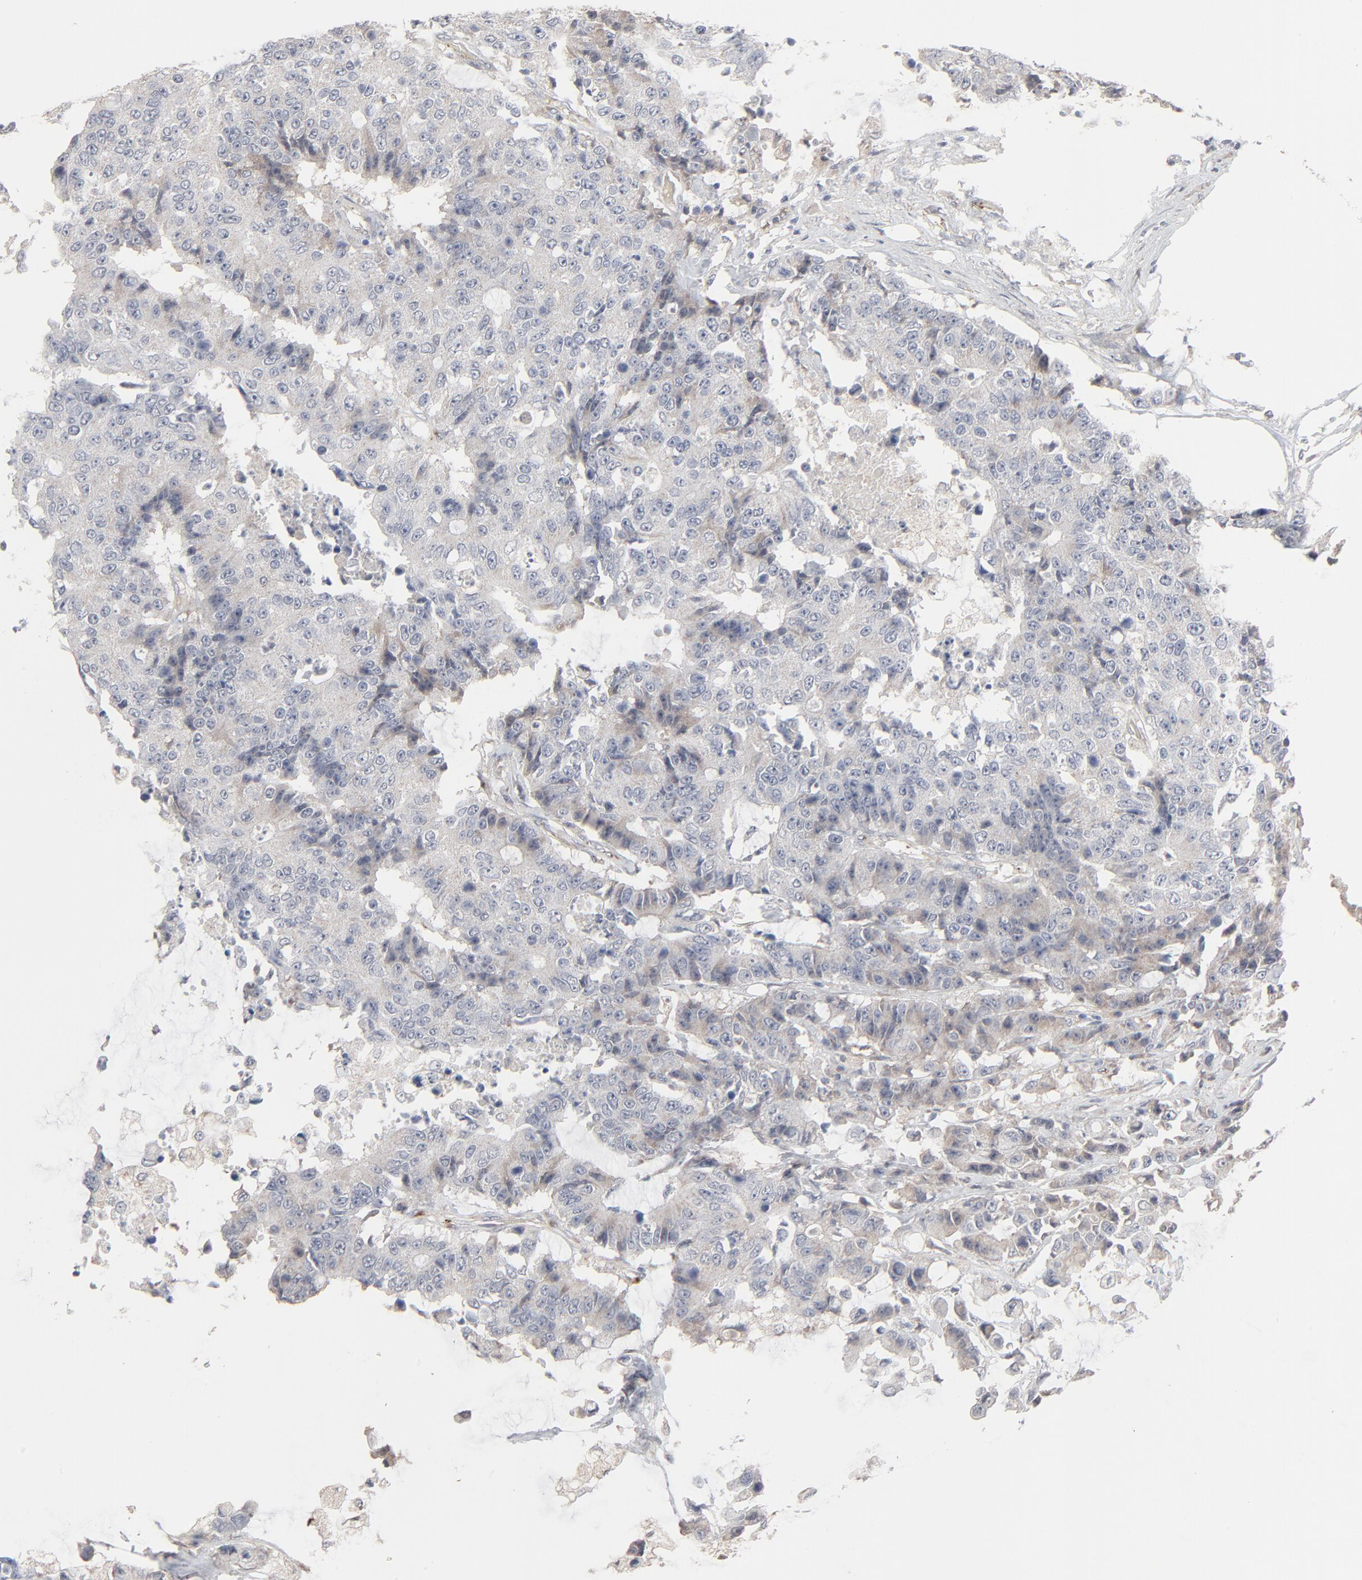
{"staining": {"intensity": "negative", "quantity": "none", "location": "none"}, "tissue": "colorectal cancer", "cell_type": "Tumor cells", "image_type": "cancer", "snomed": [{"axis": "morphology", "description": "Adenocarcinoma, NOS"}, {"axis": "topography", "description": "Colon"}], "caption": "DAB (3,3'-diaminobenzidine) immunohistochemical staining of colorectal cancer (adenocarcinoma) displays no significant positivity in tumor cells.", "gene": "JAM3", "patient": {"sex": "female", "age": 86}}